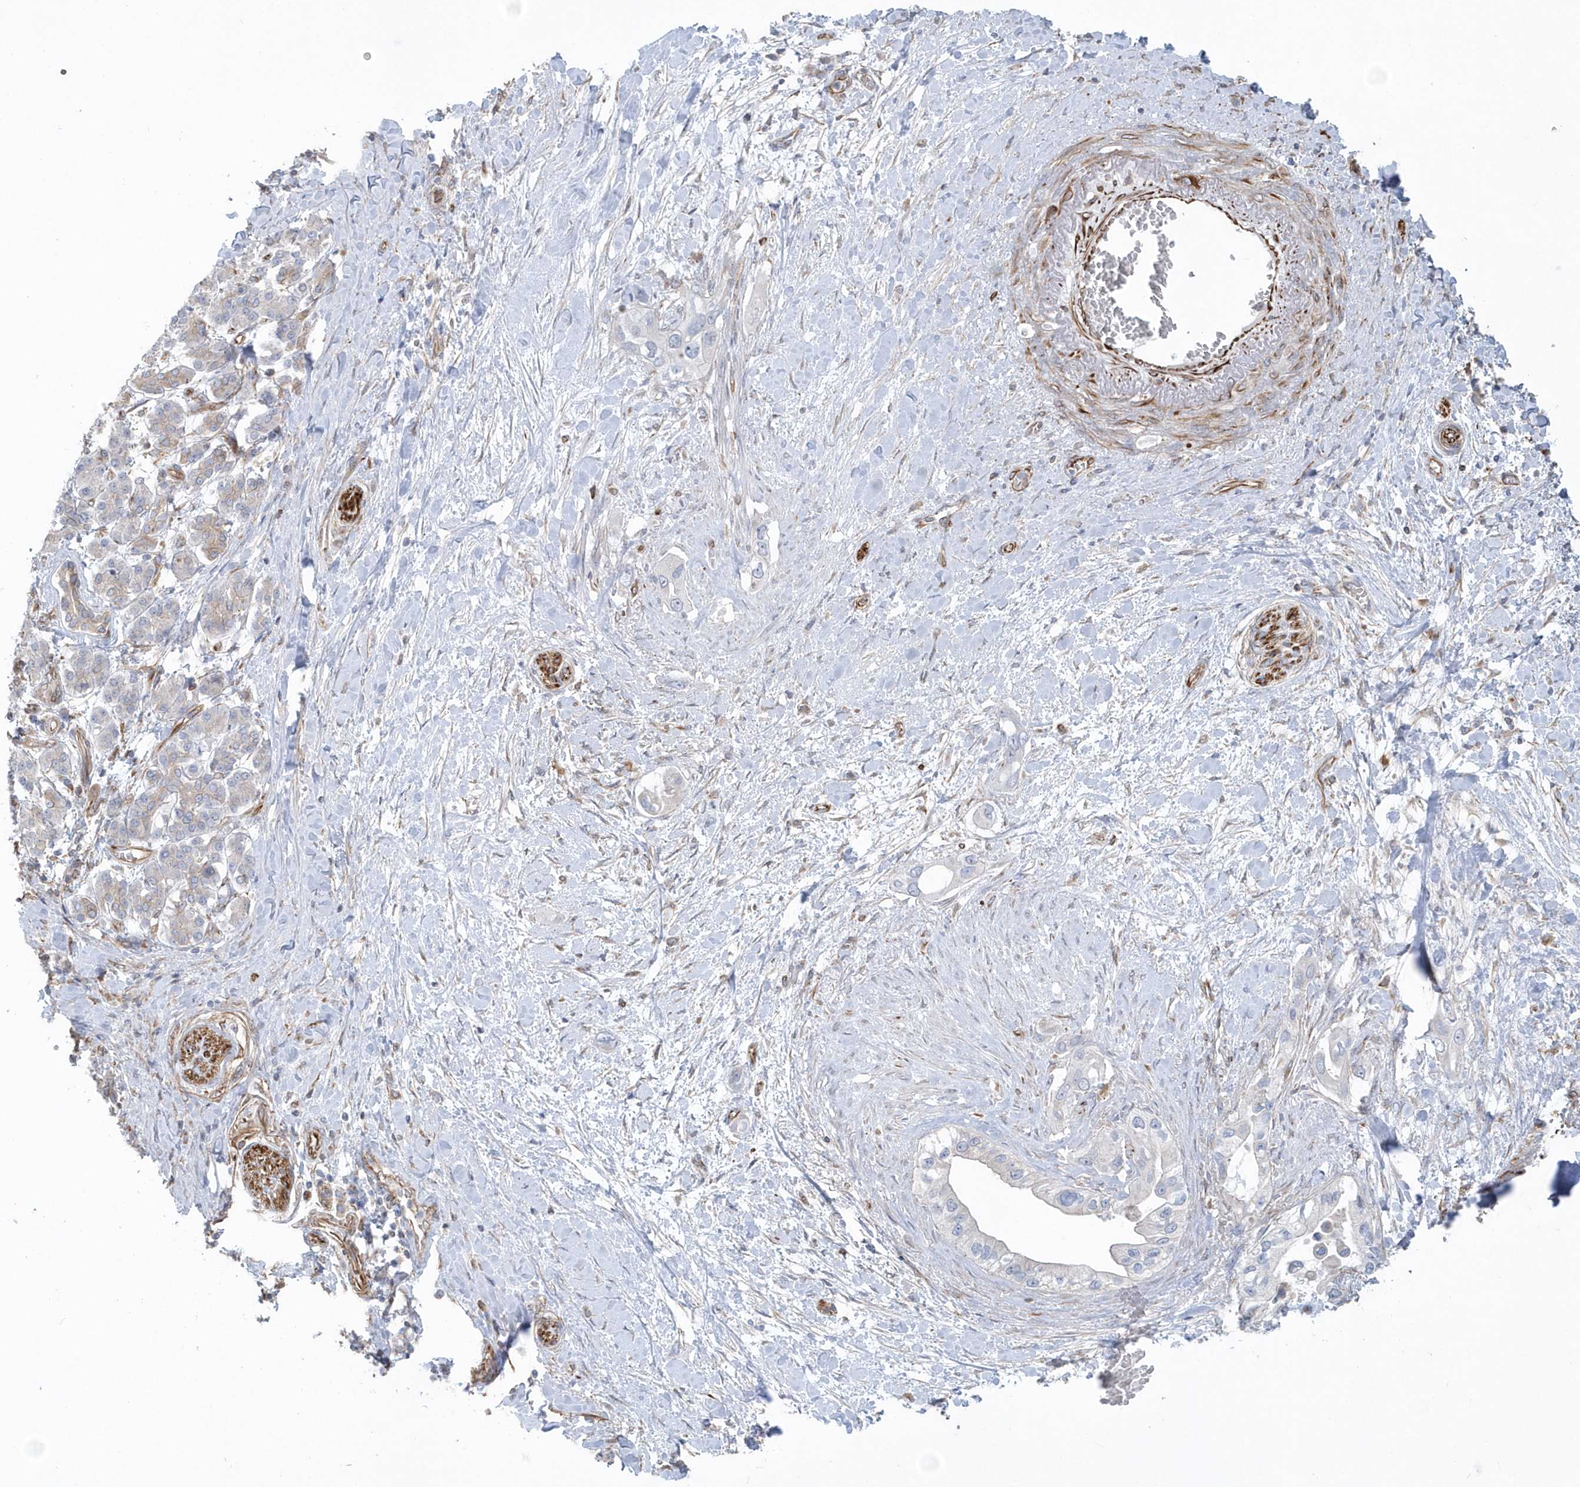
{"staining": {"intensity": "negative", "quantity": "none", "location": "none"}, "tissue": "pancreatic cancer", "cell_type": "Tumor cells", "image_type": "cancer", "snomed": [{"axis": "morphology", "description": "Inflammation, NOS"}, {"axis": "morphology", "description": "Adenocarcinoma, NOS"}, {"axis": "topography", "description": "Pancreas"}], "caption": "An image of human pancreatic adenocarcinoma is negative for staining in tumor cells.", "gene": "RAB17", "patient": {"sex": "female", "age": 56}}